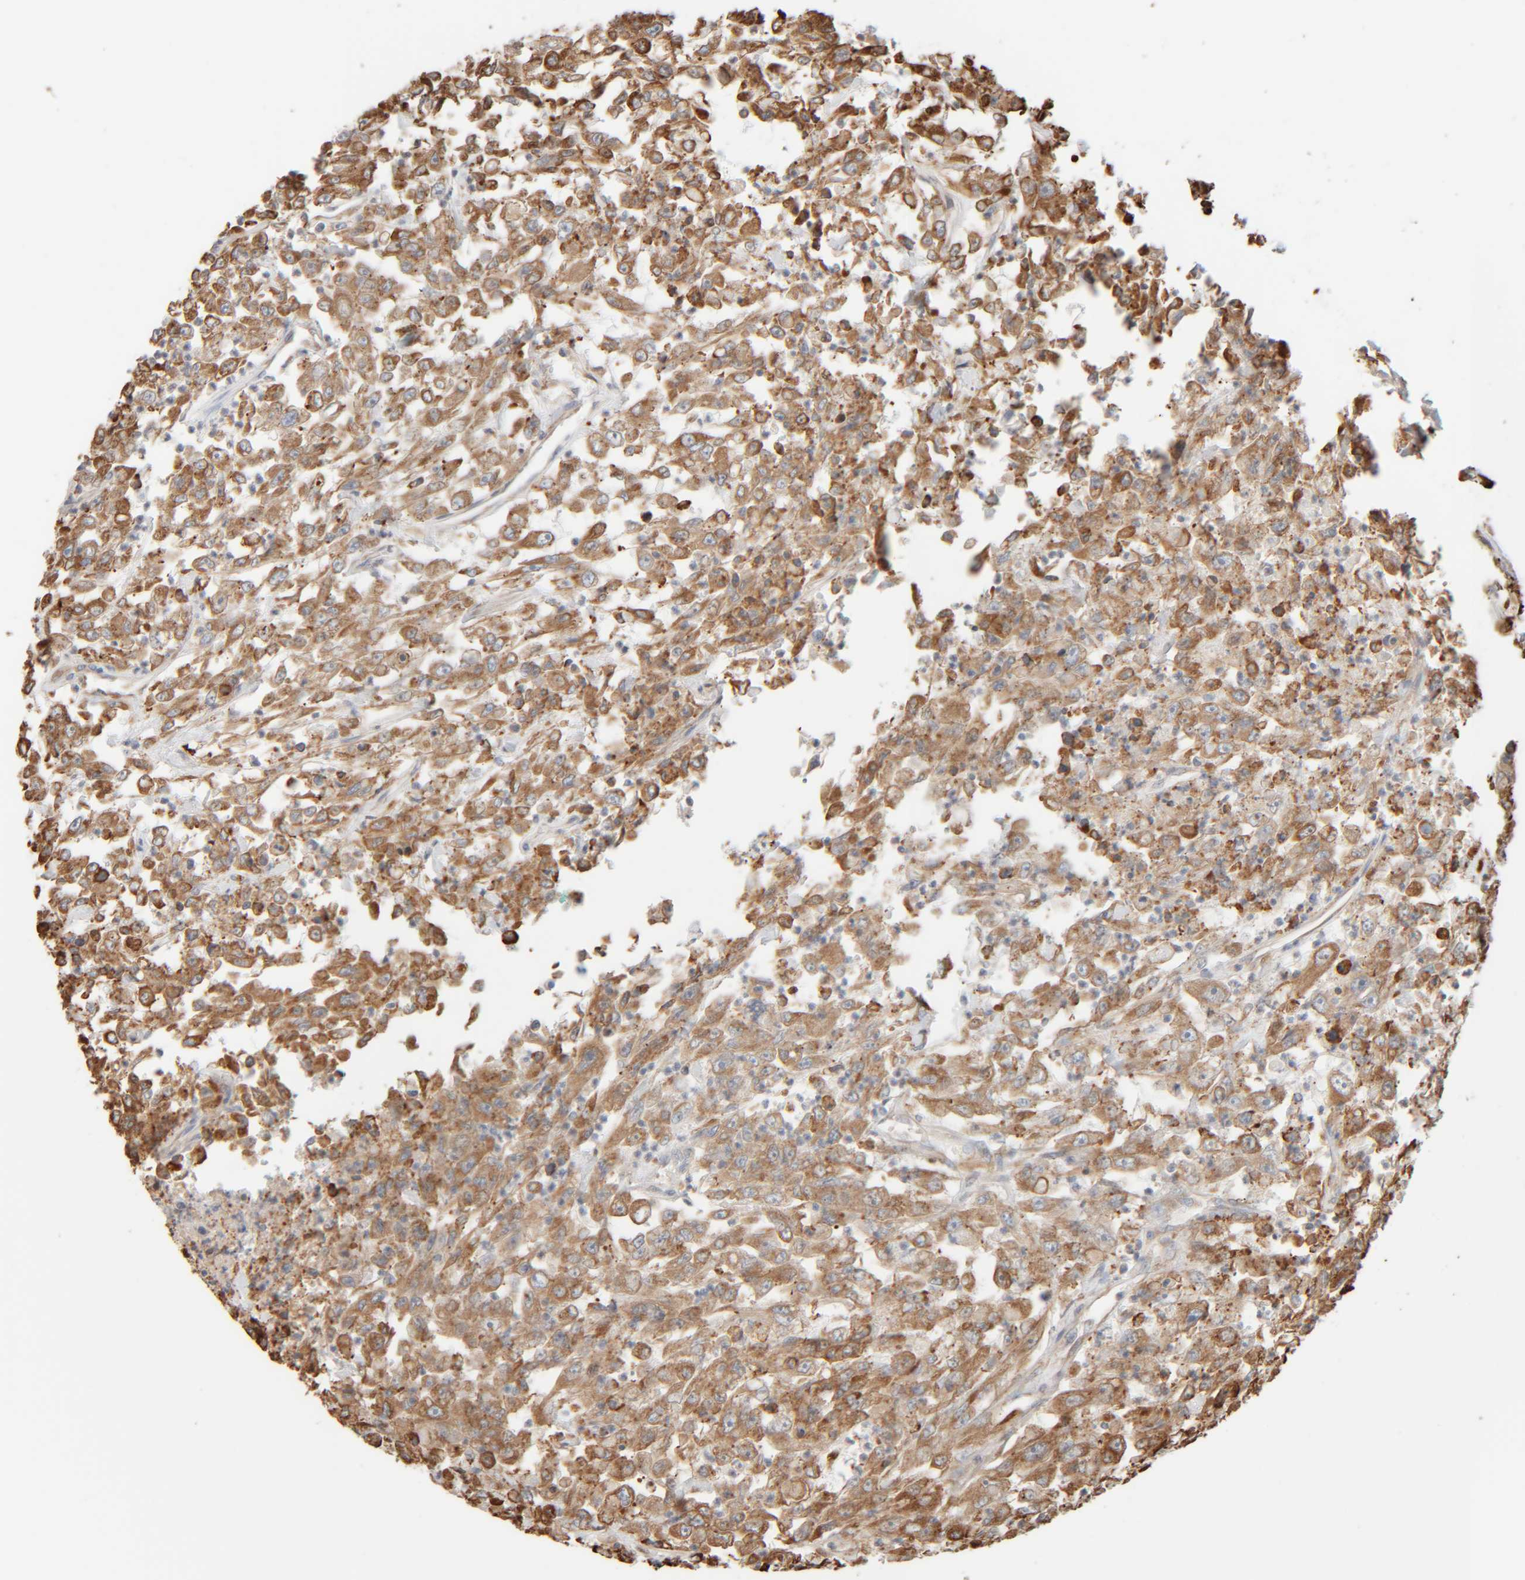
{"staining": {"intensity": "moderate", "quantity": ">75%", "location": "cytoplasmic/membranous"}, "tissue": "urothelial cancer", "cell_type": "Tumor cells", "image_type": "cancer", "snomed": [{"axis": "morphology", "description": "Urothelial carcinoma, High grade"}, {"axis": "topography", "description": "Urinary bladder"}], "caption": "A photomicrograph of human high-grade urothelial carcinoma stained for a protein demonstrates moderate cytoplasmic/membranous brown staining in tumor cells.", "gene": "INTS1", "patient": {"sex": "male", "age": 46}}